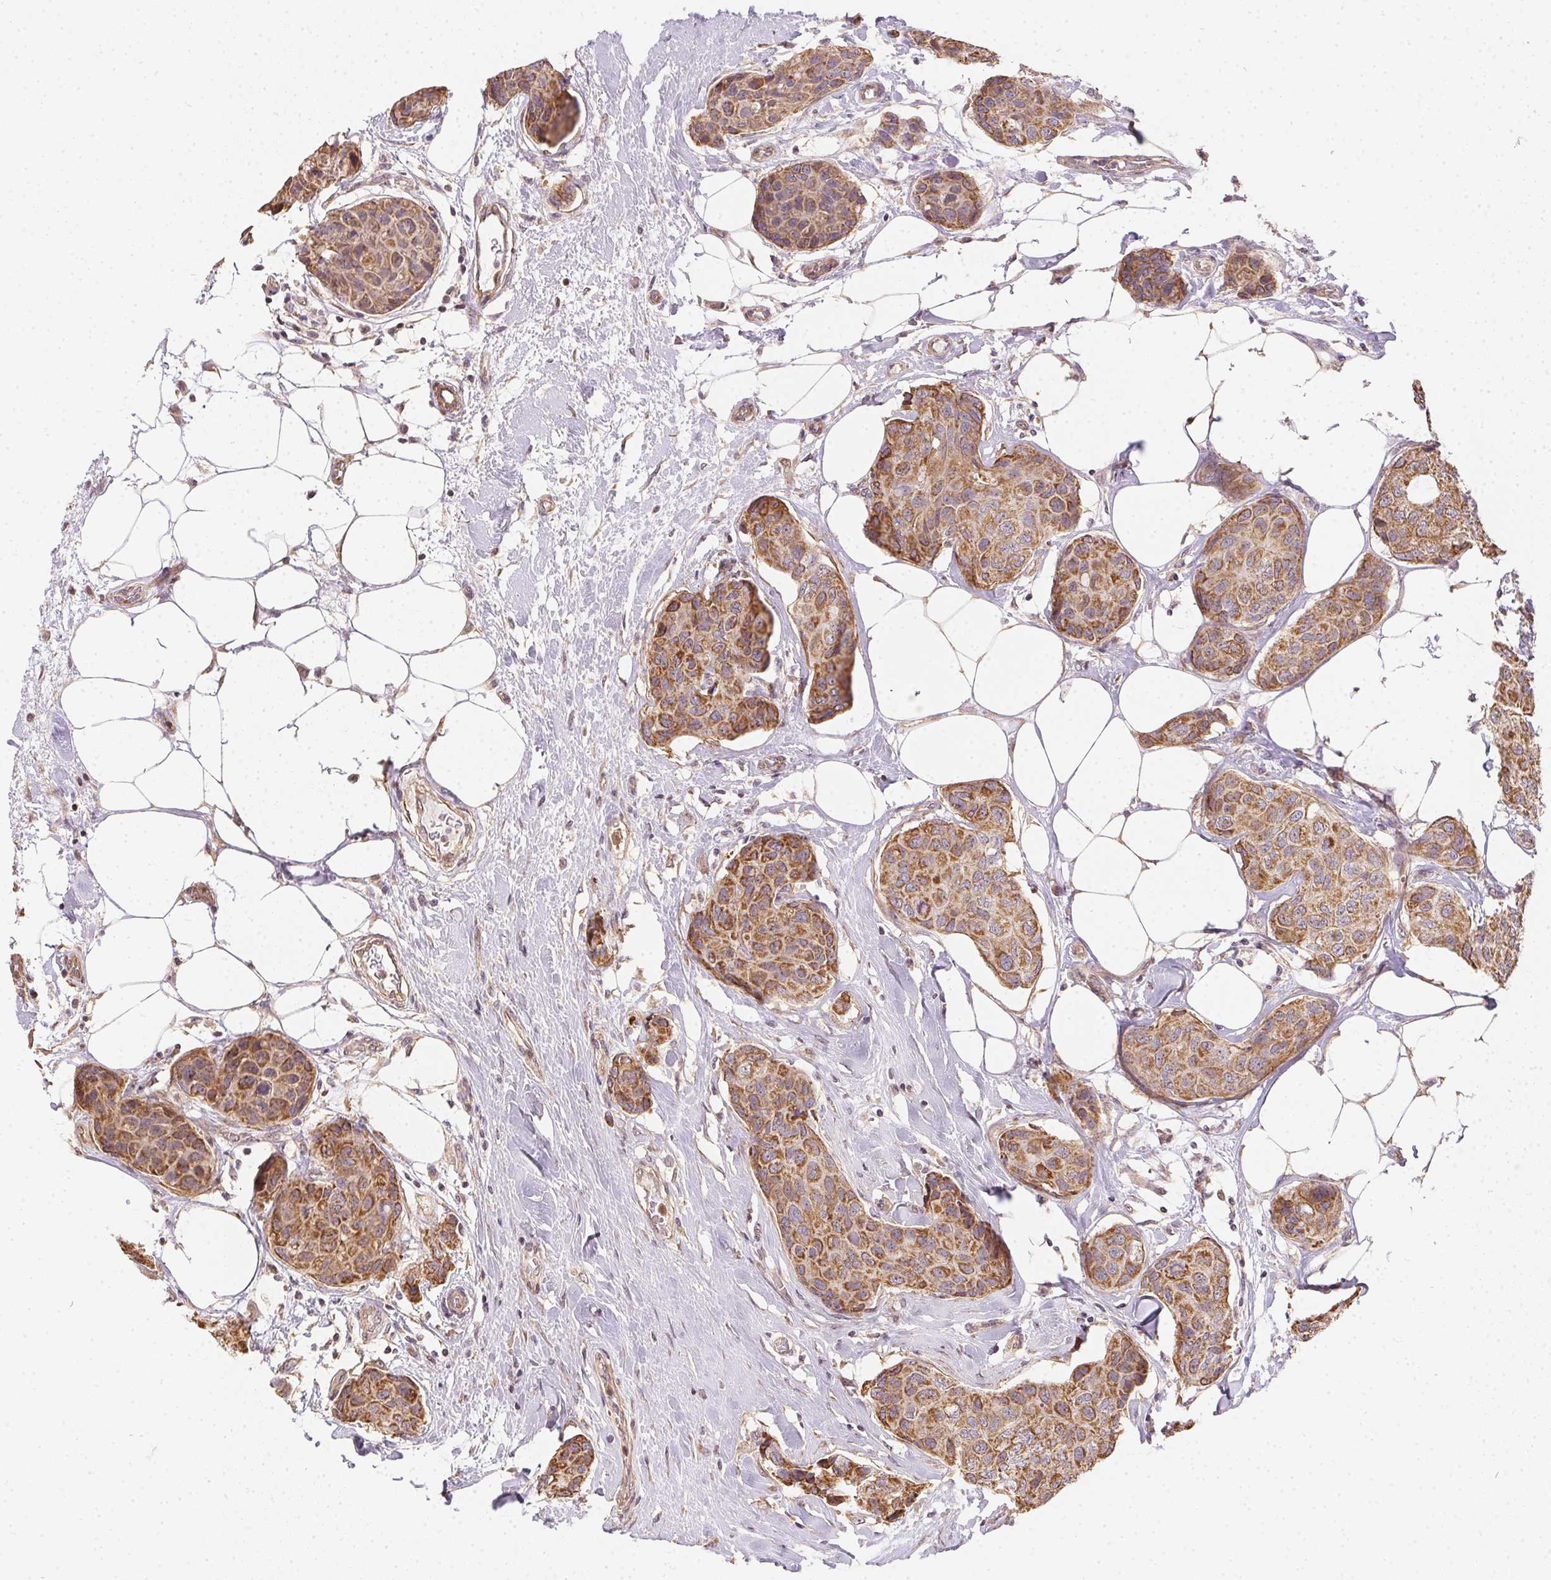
{"staining": {"intensity": "moderate", "quantity": ">75%", "location": "cytoplasmic/membranous"}, "tissue": "breast cancer", "cell_type": "Tumor cells", "image_type": "cancer", "snomed": [{"axis": "morphology", "description": "Duct carcinoma"}, {"axis": "topography", "description": "Breast"}], "caption": "A medium amount of moderate cytoplasmic/membranous staining is present in approximately >75% of tumor cells in breast invasive ductal carcinoma tissue.", "gene": "REV3L", "patient": {"sex": "female", "age": 80}}